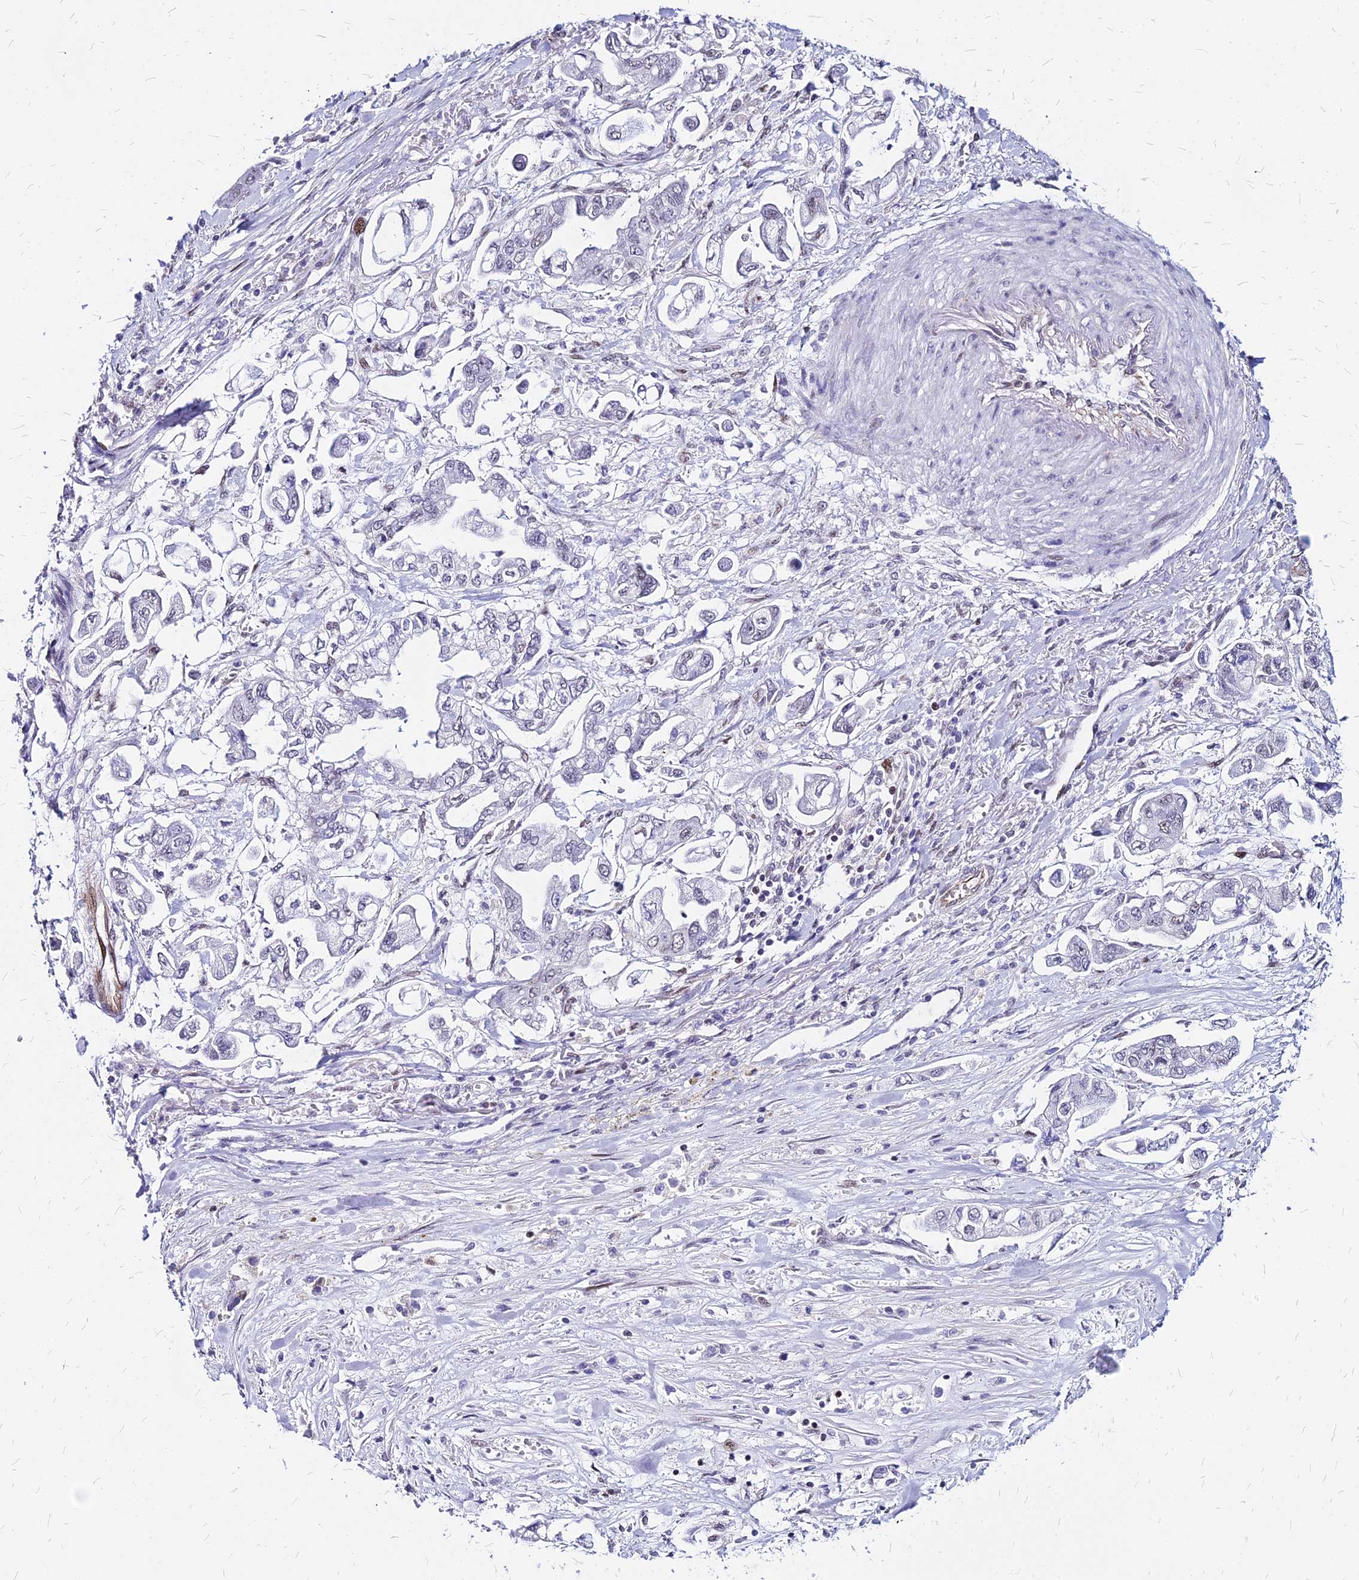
{"staining": {"intensity": "negative", "quantity": "none", "location": "none"}, "tissue": "stomach cancer", "cell_type": "Tumor cells", "image_type": "cancer", "snomed": [{"axis": "morphology", "description": "Adenocarcinoma, NOS"}, {"axis": "topography", "description": "Stomach"}], "caption": "High magnification brightfield microscopy of stomach adenocarcinoma stained with DAB (brown) and counterstained with hematoxylin (blue): tumor cells show no significant staining.", "gene": "FDX2", "patient": {"sex": "male", "age": 62}}